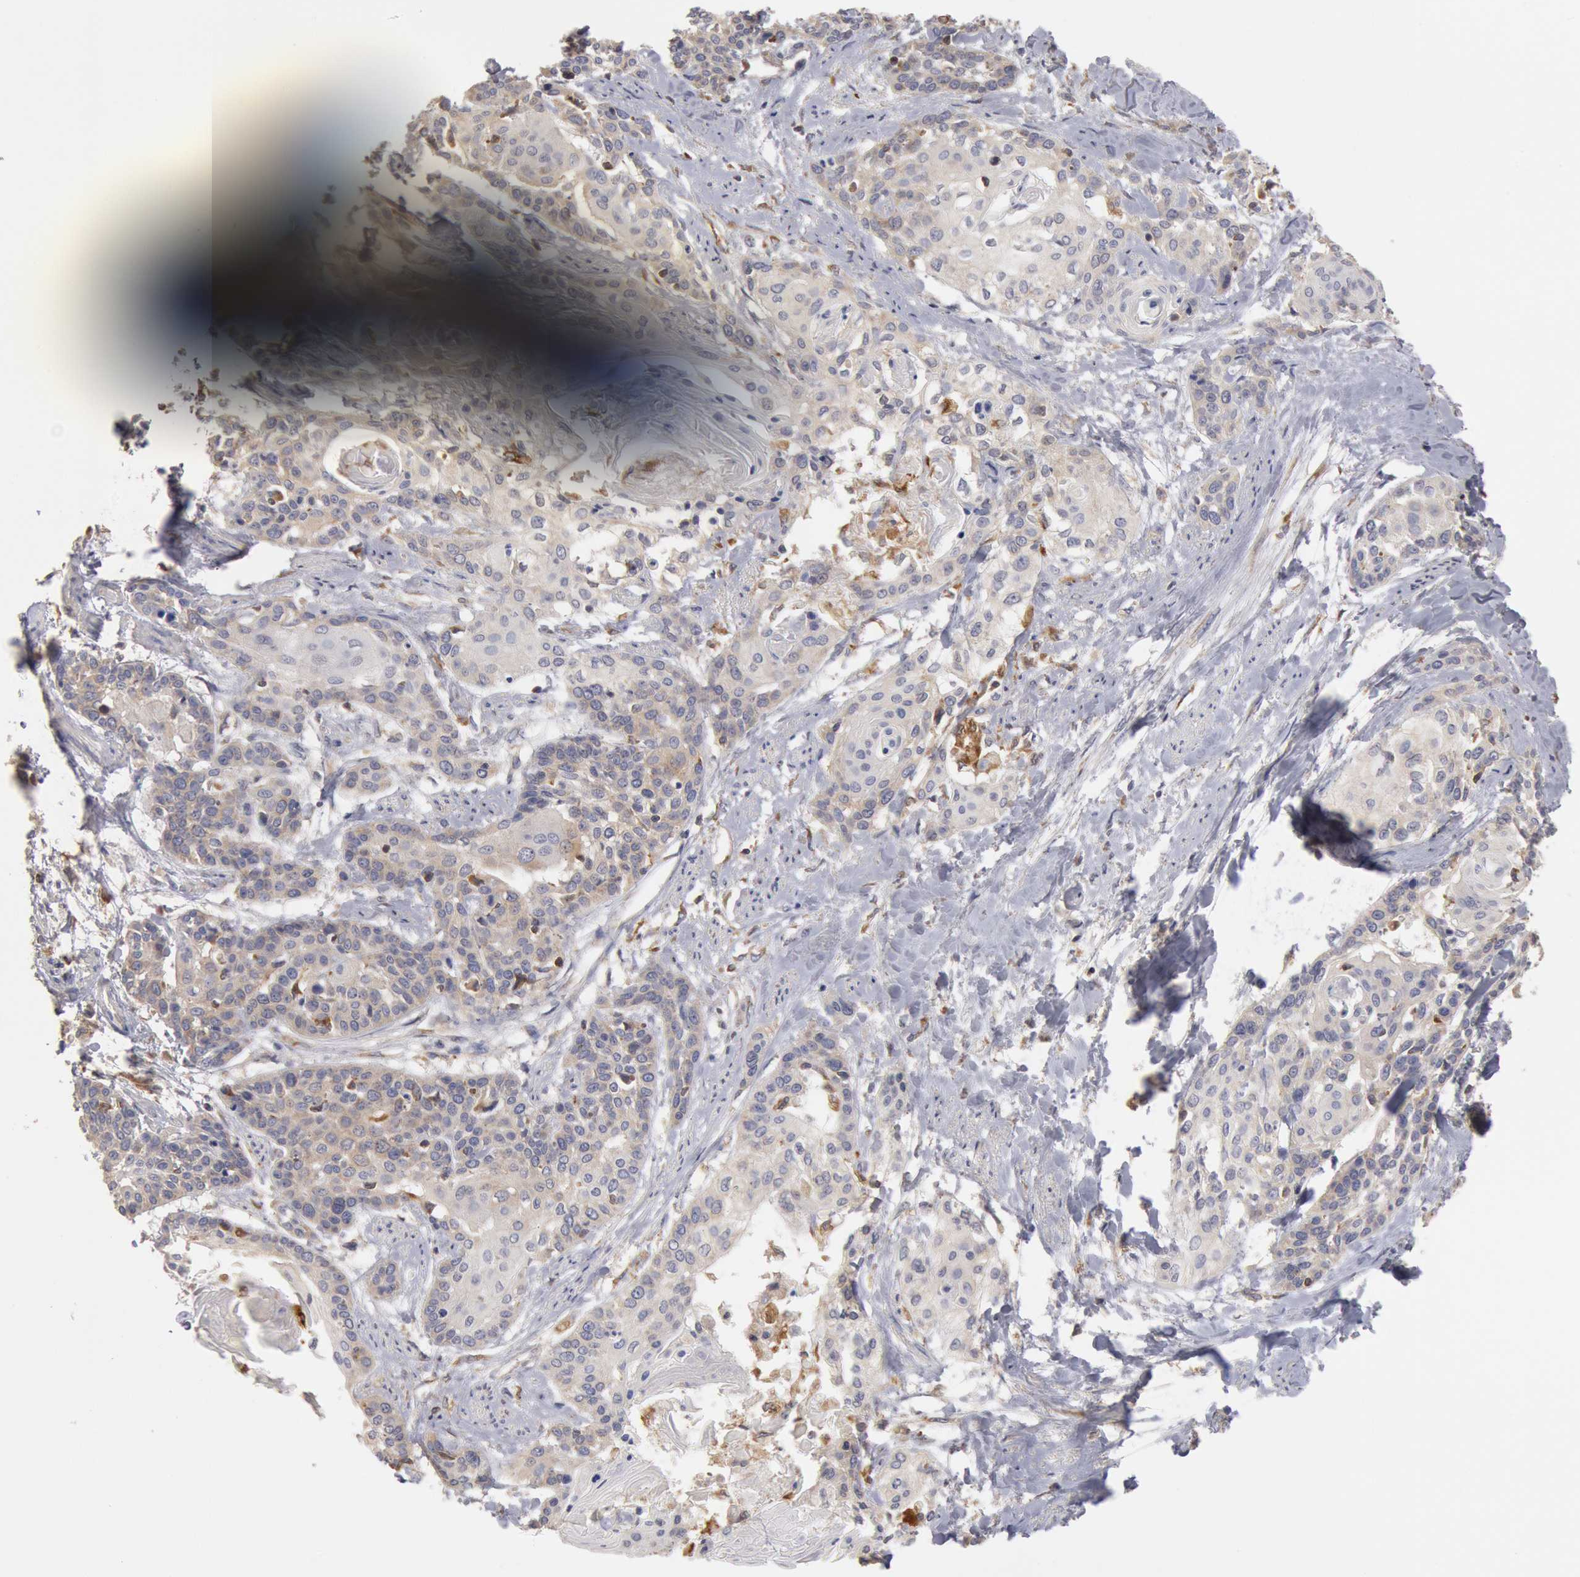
{"staining": {"intensity": "negative", "quantity": "none", "location": "none"}, "tissue": "cervical cancer", "cell_type": "Tumor cells", "image_type": "cancer", "snomed": [{"axis": "morphology", "description": "Squamous cell carcinoma, NOS"}, {"axis": "topography", "description": "Cervix"}], "caption": "Immunohistochemistry (IHC) of human cervical squamous cell carcinoma demonstrates no positivity in tumor cells. (Brightfield microscopy of DAB (3,3'-diaminobenzidine) IHC at high magnification).", "gene": "OSBPL8", "patient": {"sex": "female", "age": 57}}